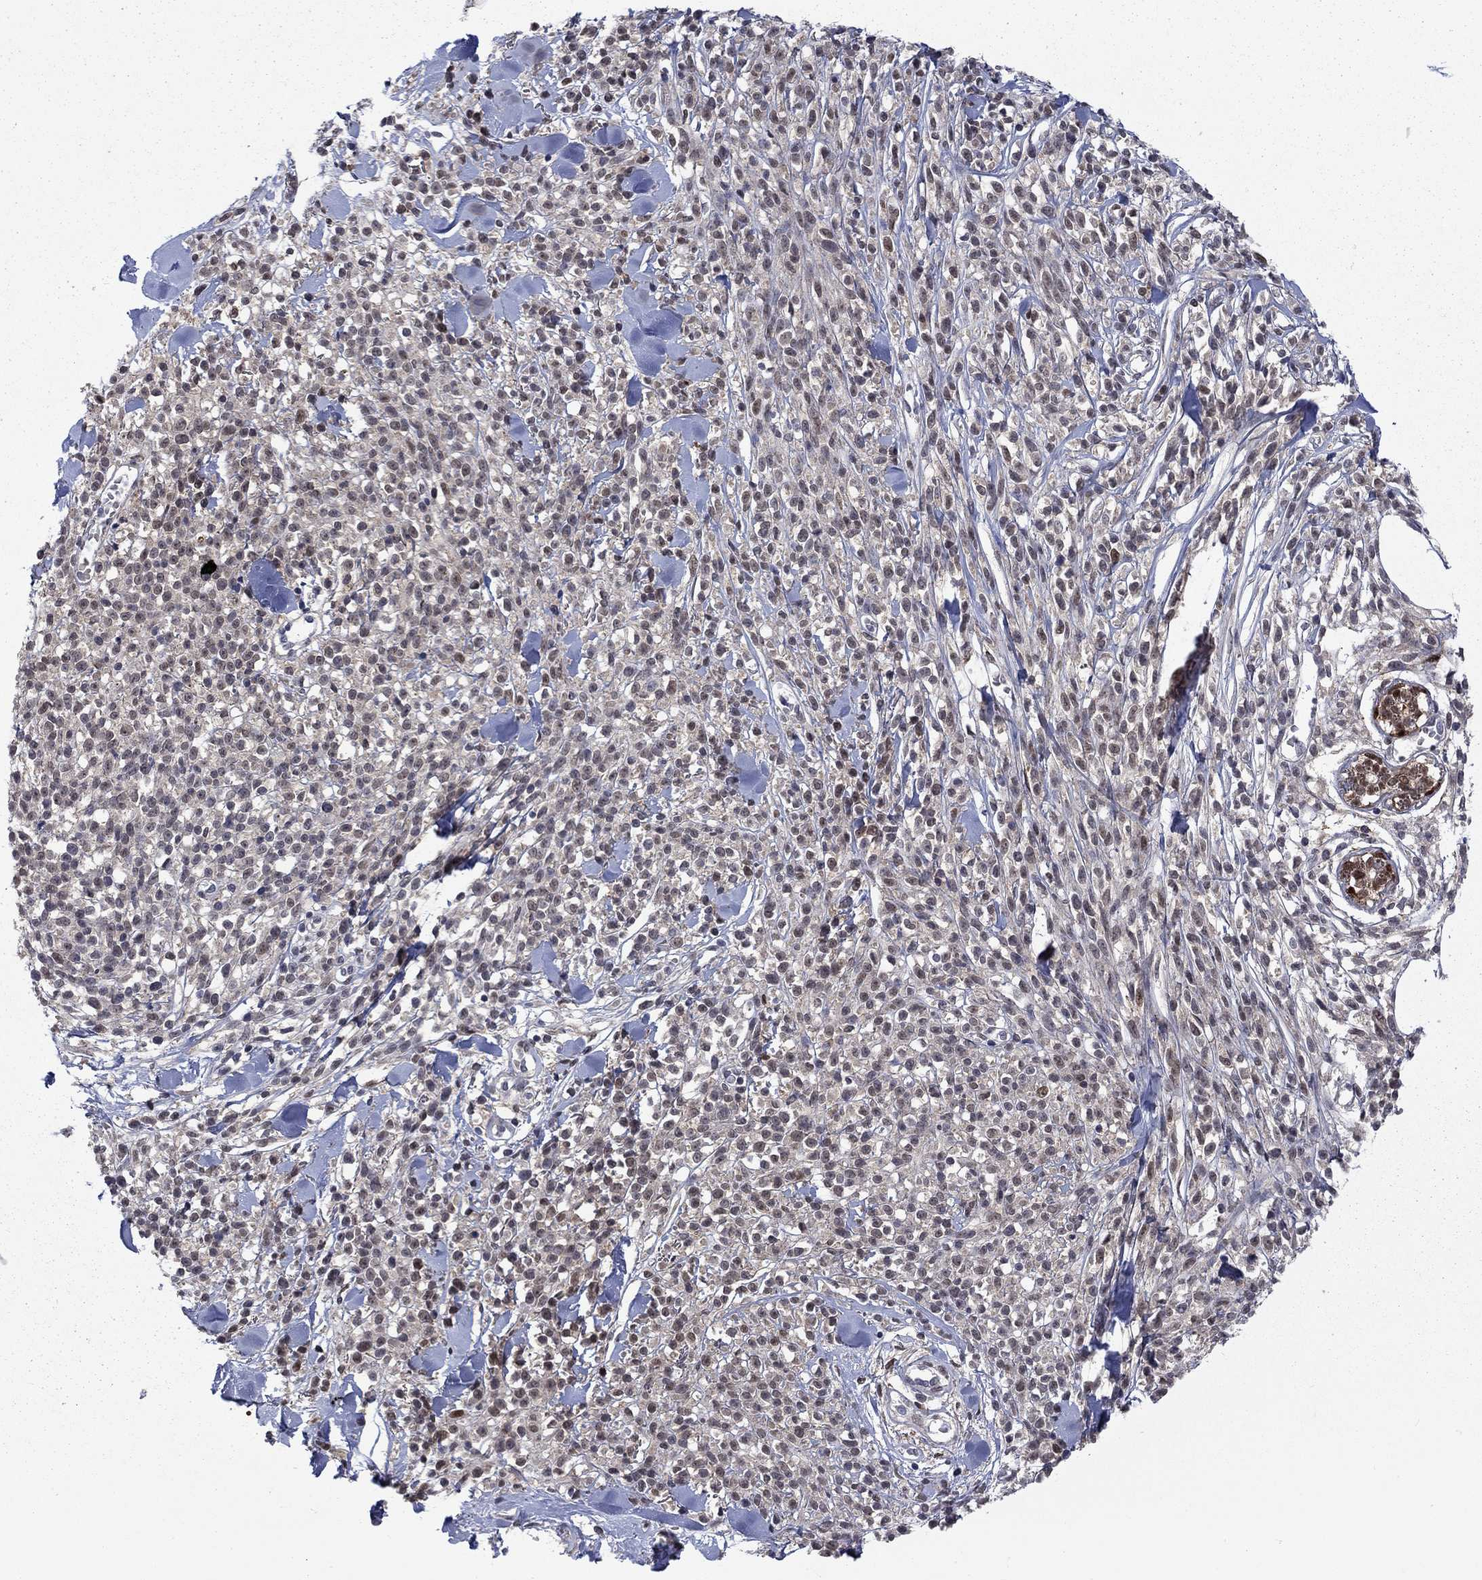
{"staining": {"intensity": "negative", "quantity": "none", "location": "none"}, "tissue": "melanoma", "cell_type": "Tumor cells", "image_type": "cancer", "snomed": [{"axis": "morphology", "description": "Malignant melanoma, NOS"}, {"axis": "topography", "description": "Skin"}, {"axis": "topography", "description": "Skin of trunk"}], "caption": "Tumor cells show no significant protein staining in melanoma. (DAB (3,3'-diaminobenzidine) immunohistochemistry (IHC) visualized using brightfield microscopy, high magnification).", "gene": "CBR1", "patient": {"sex": "male", "age": 74}}